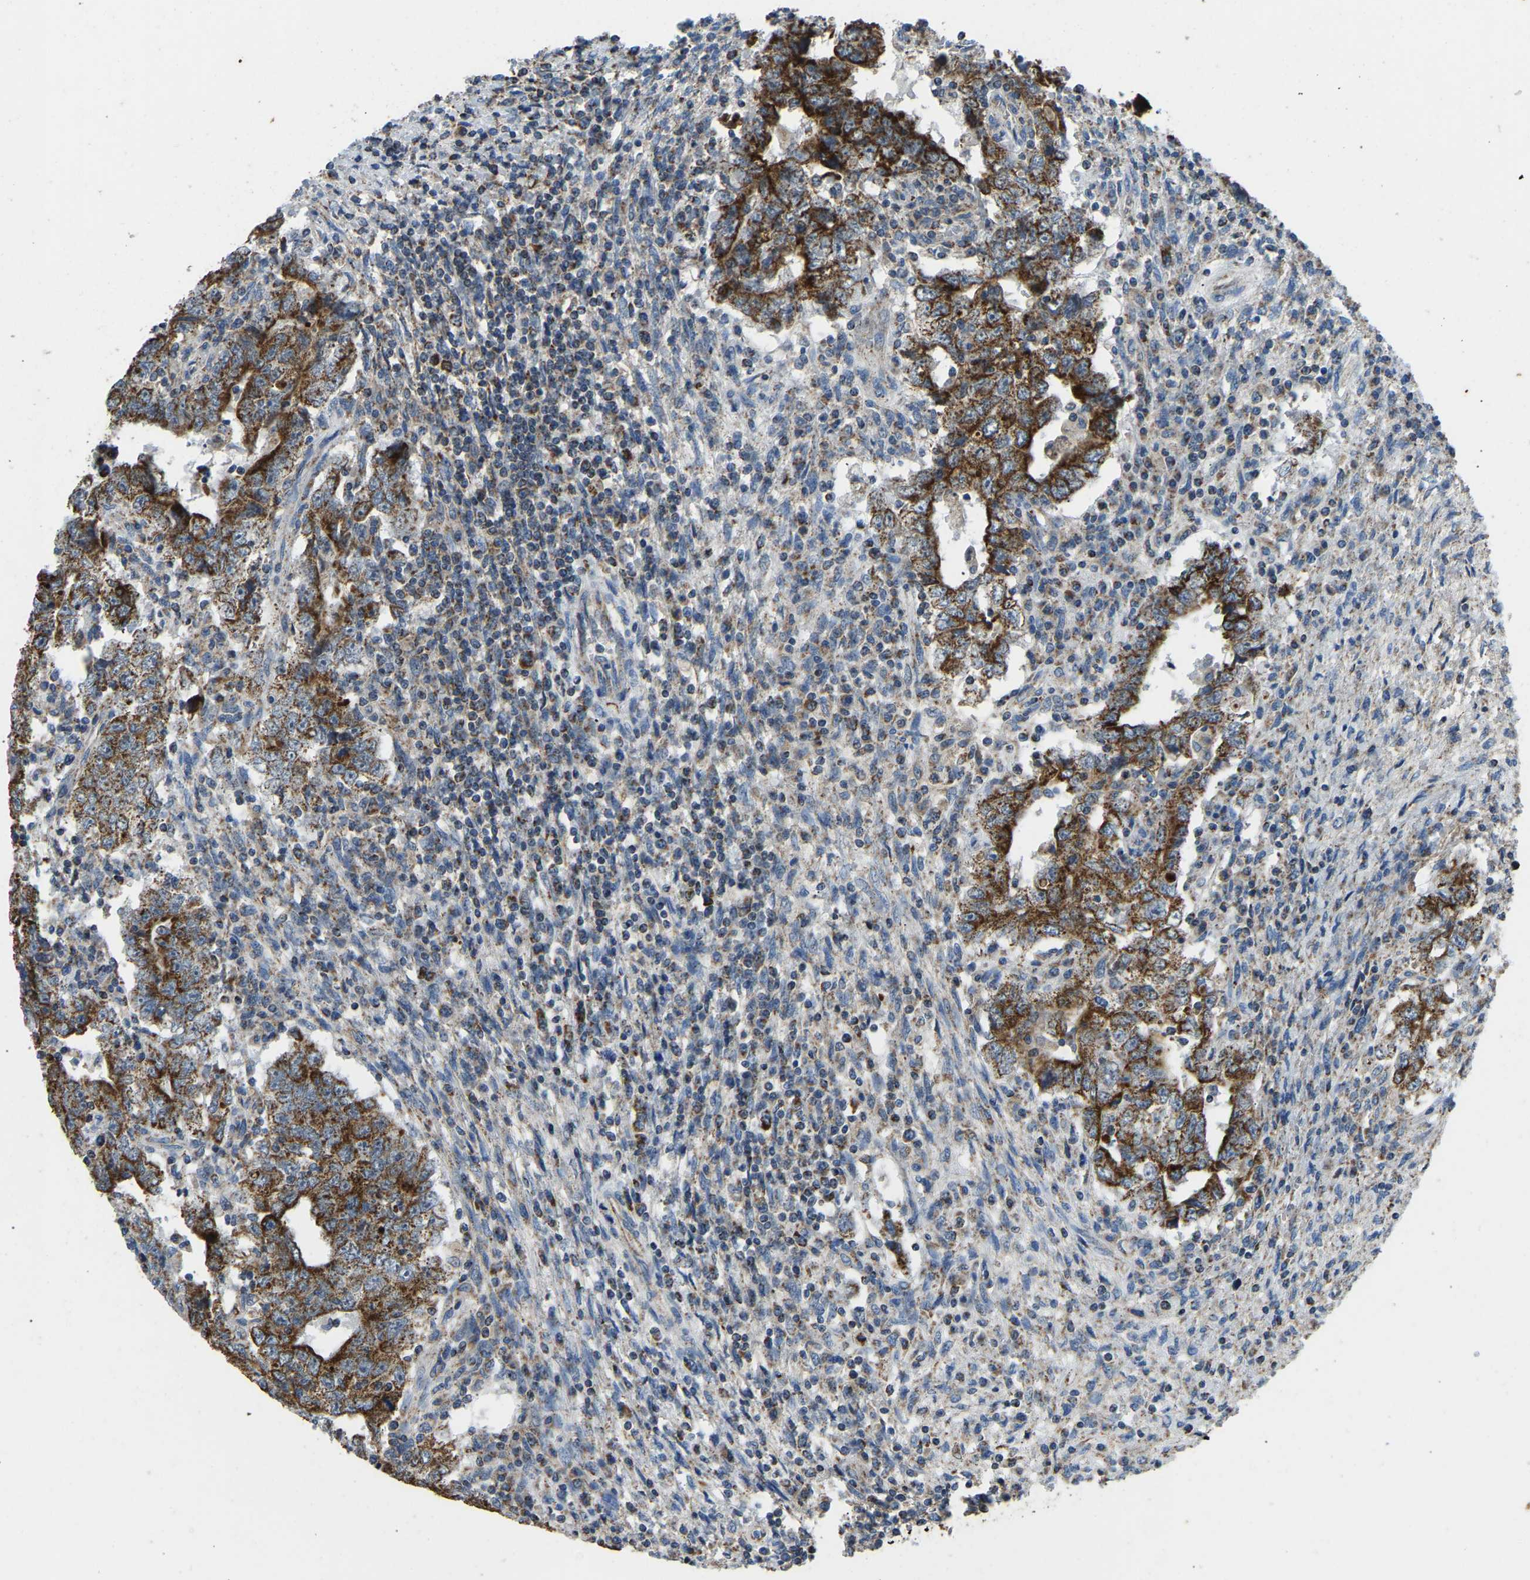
{"staining": {"intensity": "strong", "quantity": ">75%", "location": "cytoplasmic/membranous"}, "tissue": "testis cancer", "cell_type": "Tumor cells", "image_type": "cancer", "snomed": [{"axis": "morphology", "description": "Carcinoma, Embryonal, NOS"}, {"axis": "topography", "description": "Testis"}], "caption": "IHC (DAB (3,3'-diaminobenzidine)) staining of testis cancer reveals strong cytoplasmic/membranous protein positivity in approximately >75% of tumor cells.", "gene": "ZNF200", "patient": {"sex": "male", "age": 26}}